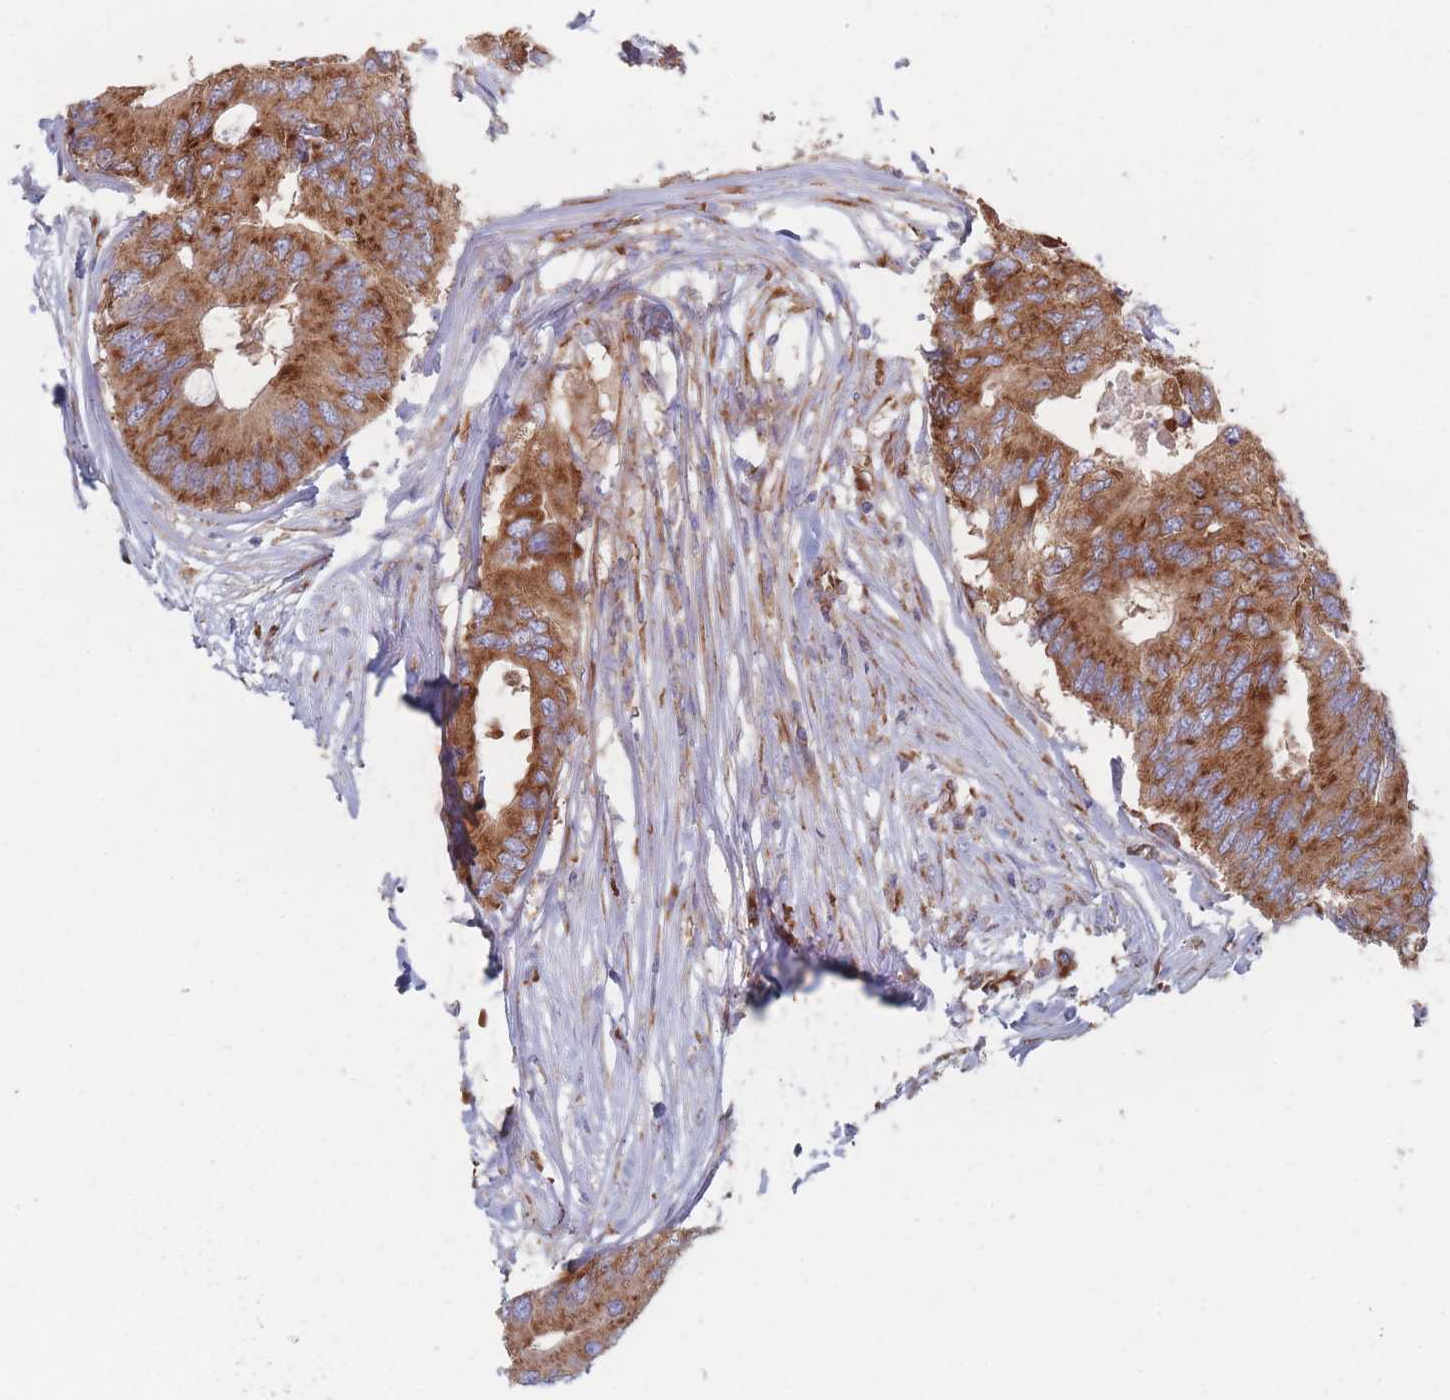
{"staining": {"intensity": "strong", "quantity": ">75%", "location": "cytoplasmic/membranous"}, "tissue": "colorectal cancer", "cell_type": "Tumor cells", "image_type": "cancer", "snomed": [{"axis": "morphology", "description": "Adenocarcinoma, NOS"}, {"axis": "topography", "description": "Colon"}], "caption": "Protein analysis of colorectal cancer tissue displays strong cytoplasmic/membranous staining in about >75% of tumor cells. (Brightfield microscopy of DAB IHC at high magnification).", "gene": "EEF1B2", "patient": {"sex": "male", "age": 71}}